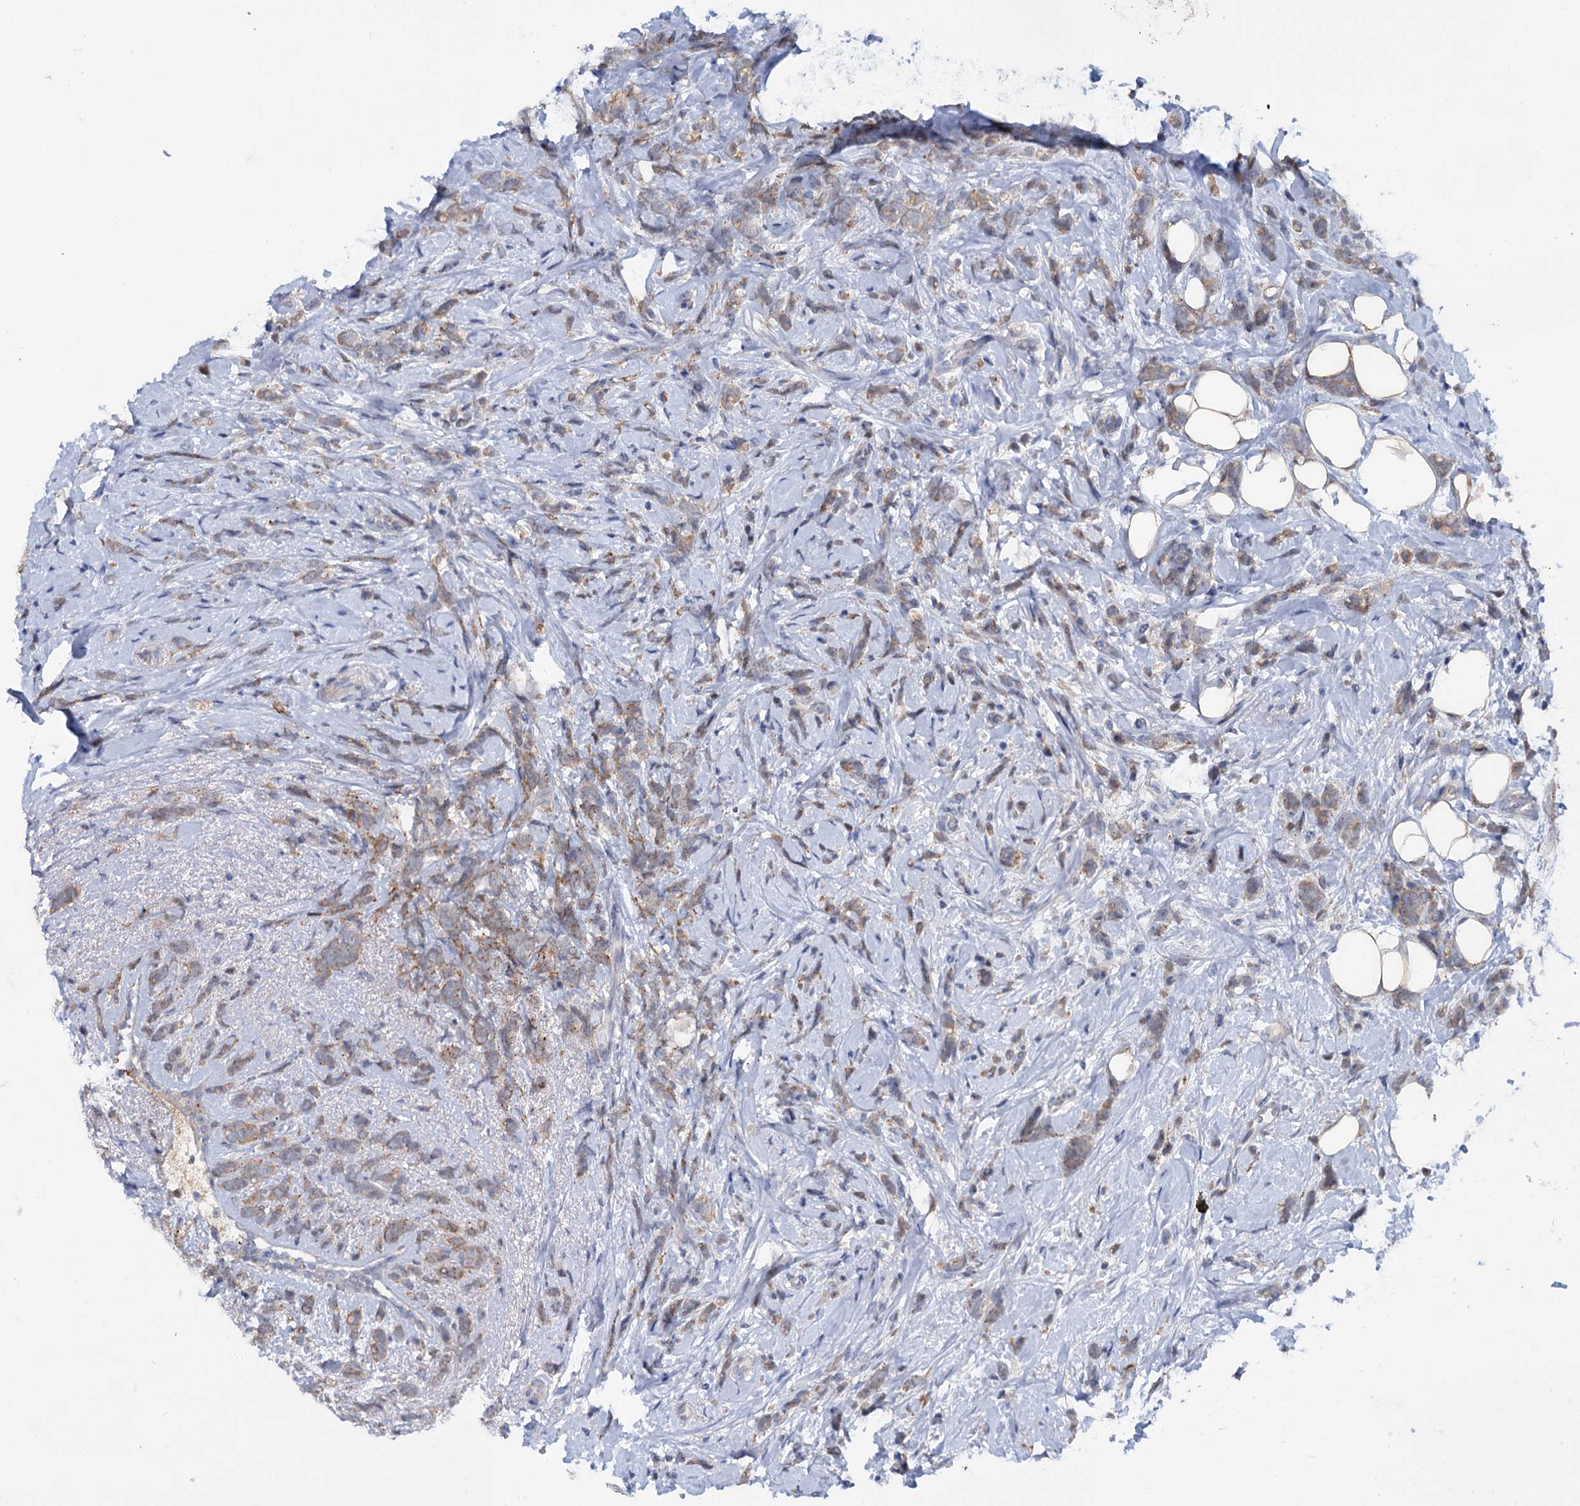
{"staining": {"intensity": "moderate", "quantity": ">75%", "location": "cytoplasmic/membranous"}, "tissue": "breast cancer", "cell_type": "Tumor cells", "image_type": "cancer", "snomed": [{"axis": "morphology", "description": "Lobular carcinoma"}, {"axis": "topography", "description": "Breast"}], "caption": "Protein analysis of breast lobular carcinoma tissue displays moderate cytoplasmic/membranous staining in approximately >75% of tumor cells.", "gene": "MID1IP1", "patient": {"sex": "female", "age": 58}}